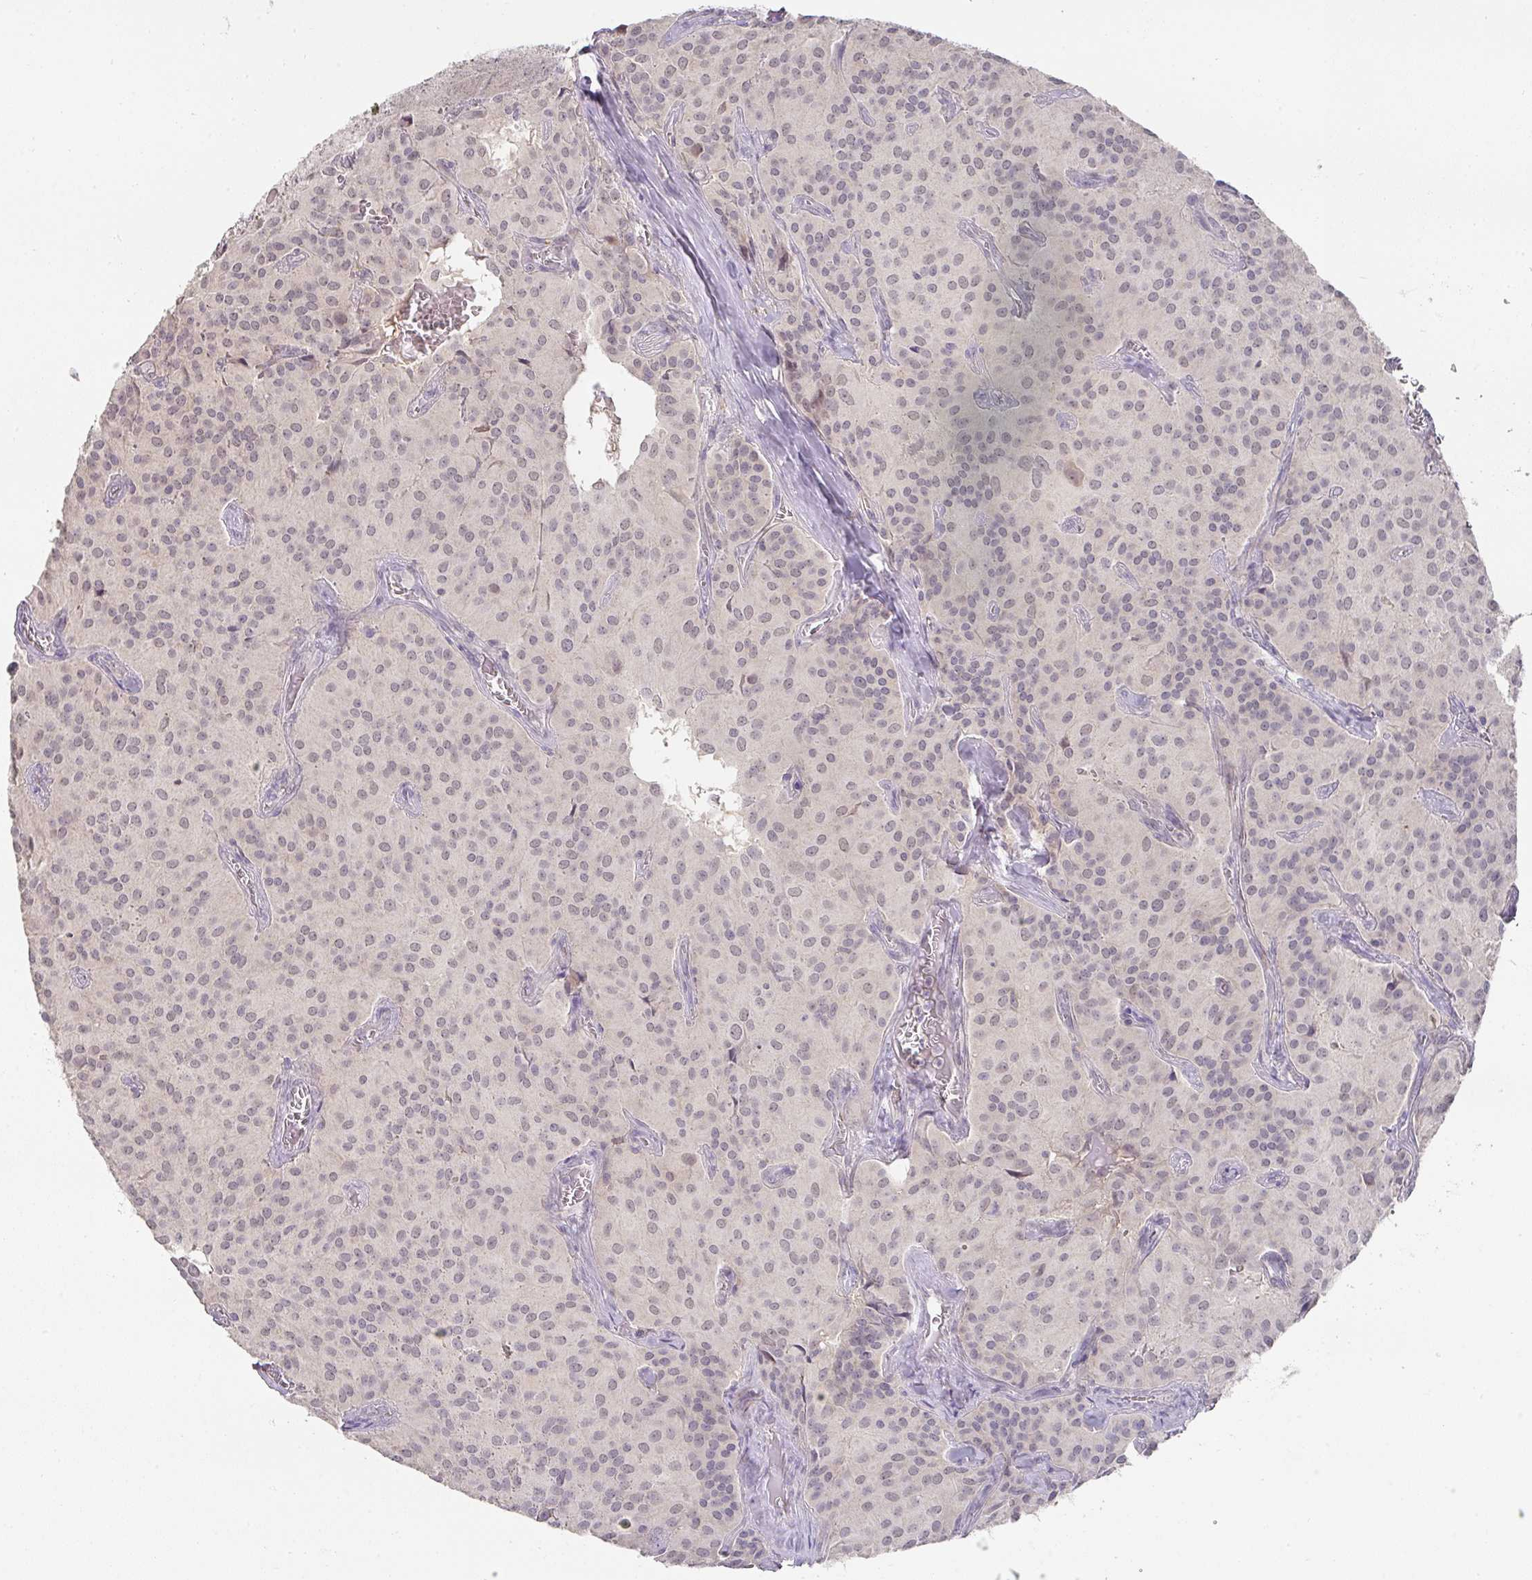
{"staining": {"intensity": "weak", "quantity": "25%-75%", "location": "nuclear"}, "tissue": "glioma", "cell_type": "Tumor cells", "image_type": "cancer", "snomed": [{"axis": "morphology", "description": "Glioma, malignant, Low grade"}, {"axis": "topography", "description": "Brain"}], "caption": "Tumor cells exhibit low levels of weak nuclear expression in about 25%-75% of cells in human glioma.", "gene": "FOXN4", "patient": {"sex": "male", "age": 42}}